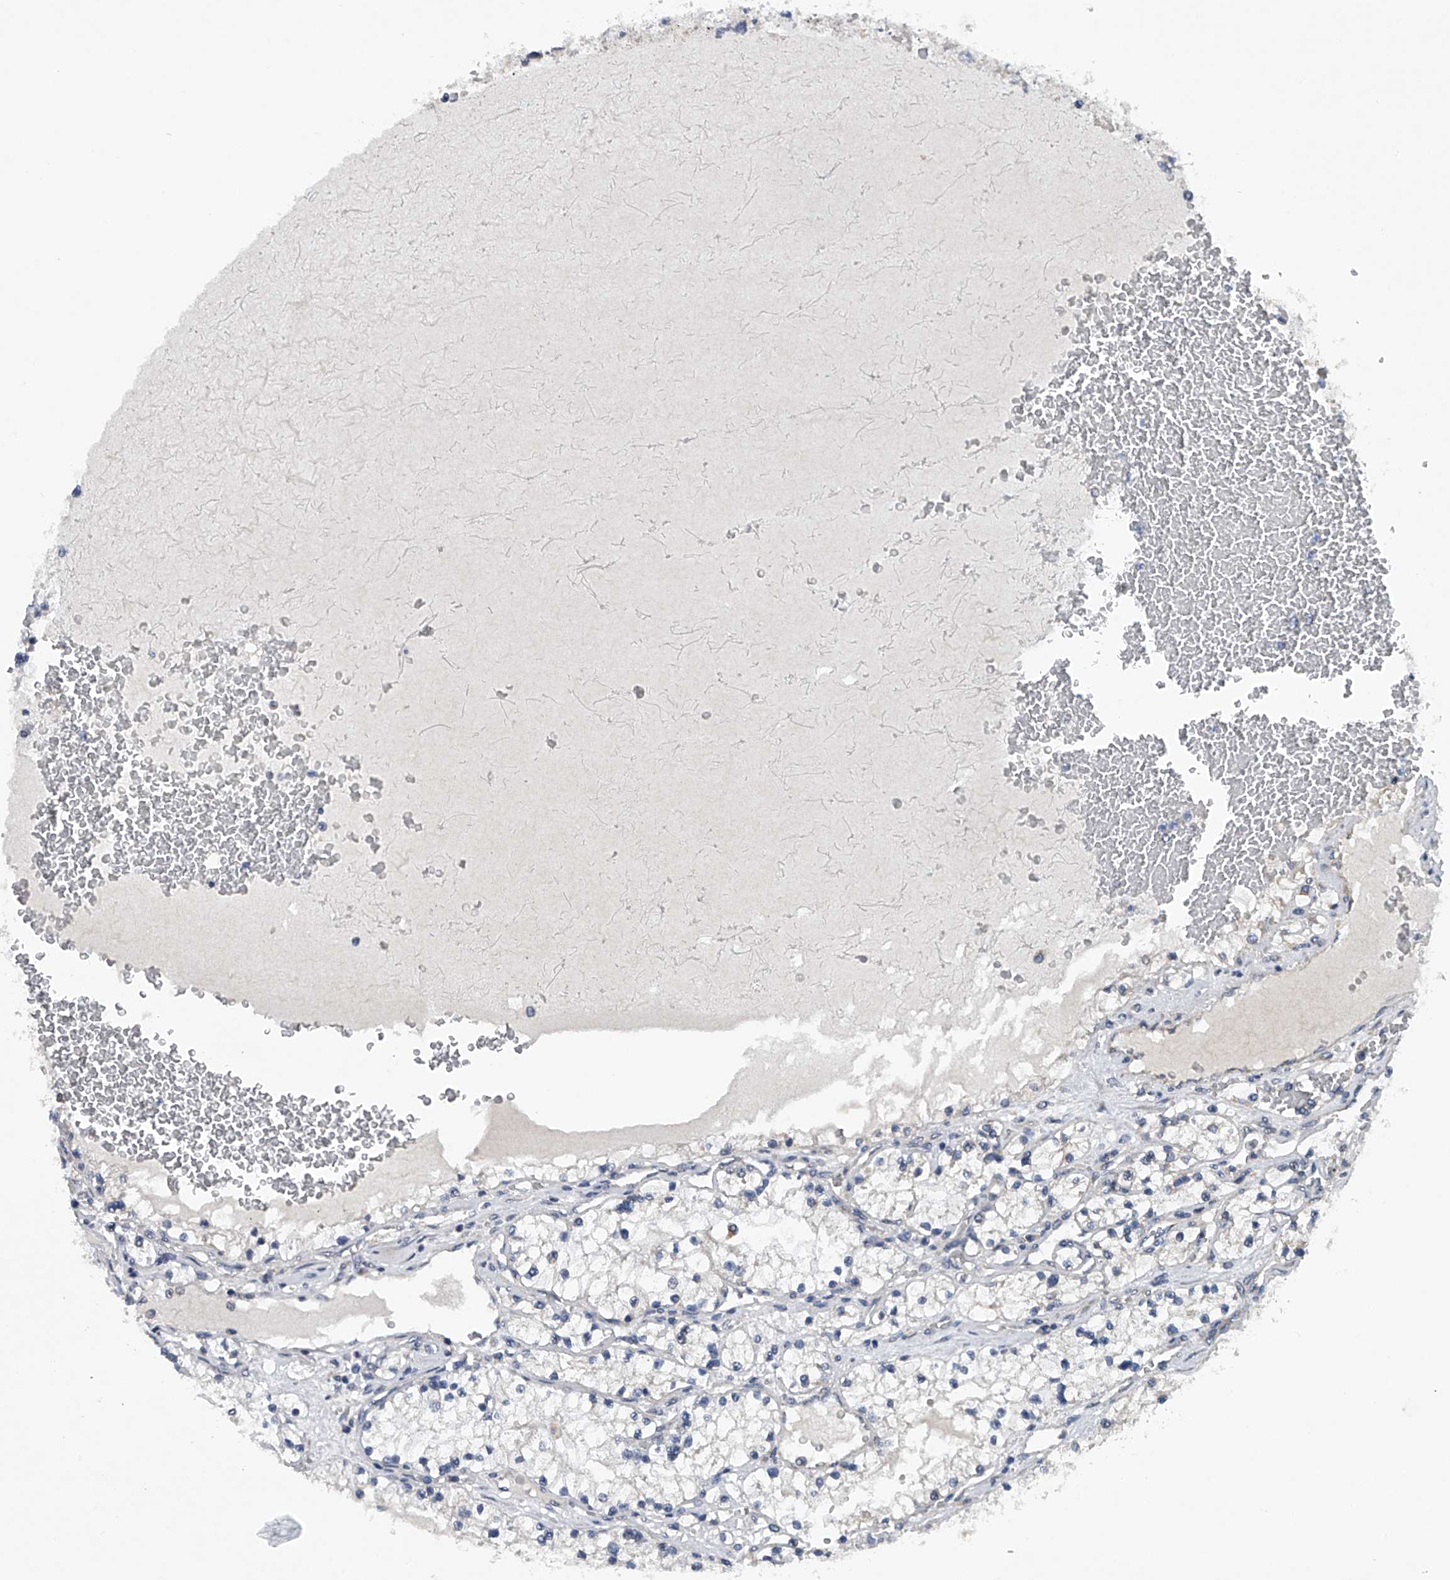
{"staining": {"intensity": "negative", "quantity": "none", "location": "none"}, "tissue": "renal cancer", "cell_type": "Tumor cells", "image_type": "cancer", "snomed": [{"axis": "morphology", "description": "Adenocarcinoma, NOS"}, {"axis": "topography", "description": "Kidney"}], "caption": "The histopathology image displays no significant staining in tumor cells of renal adenocarcinoma.", "gene": "RNF5", "patient": {"sex": "male", "age": 68}}